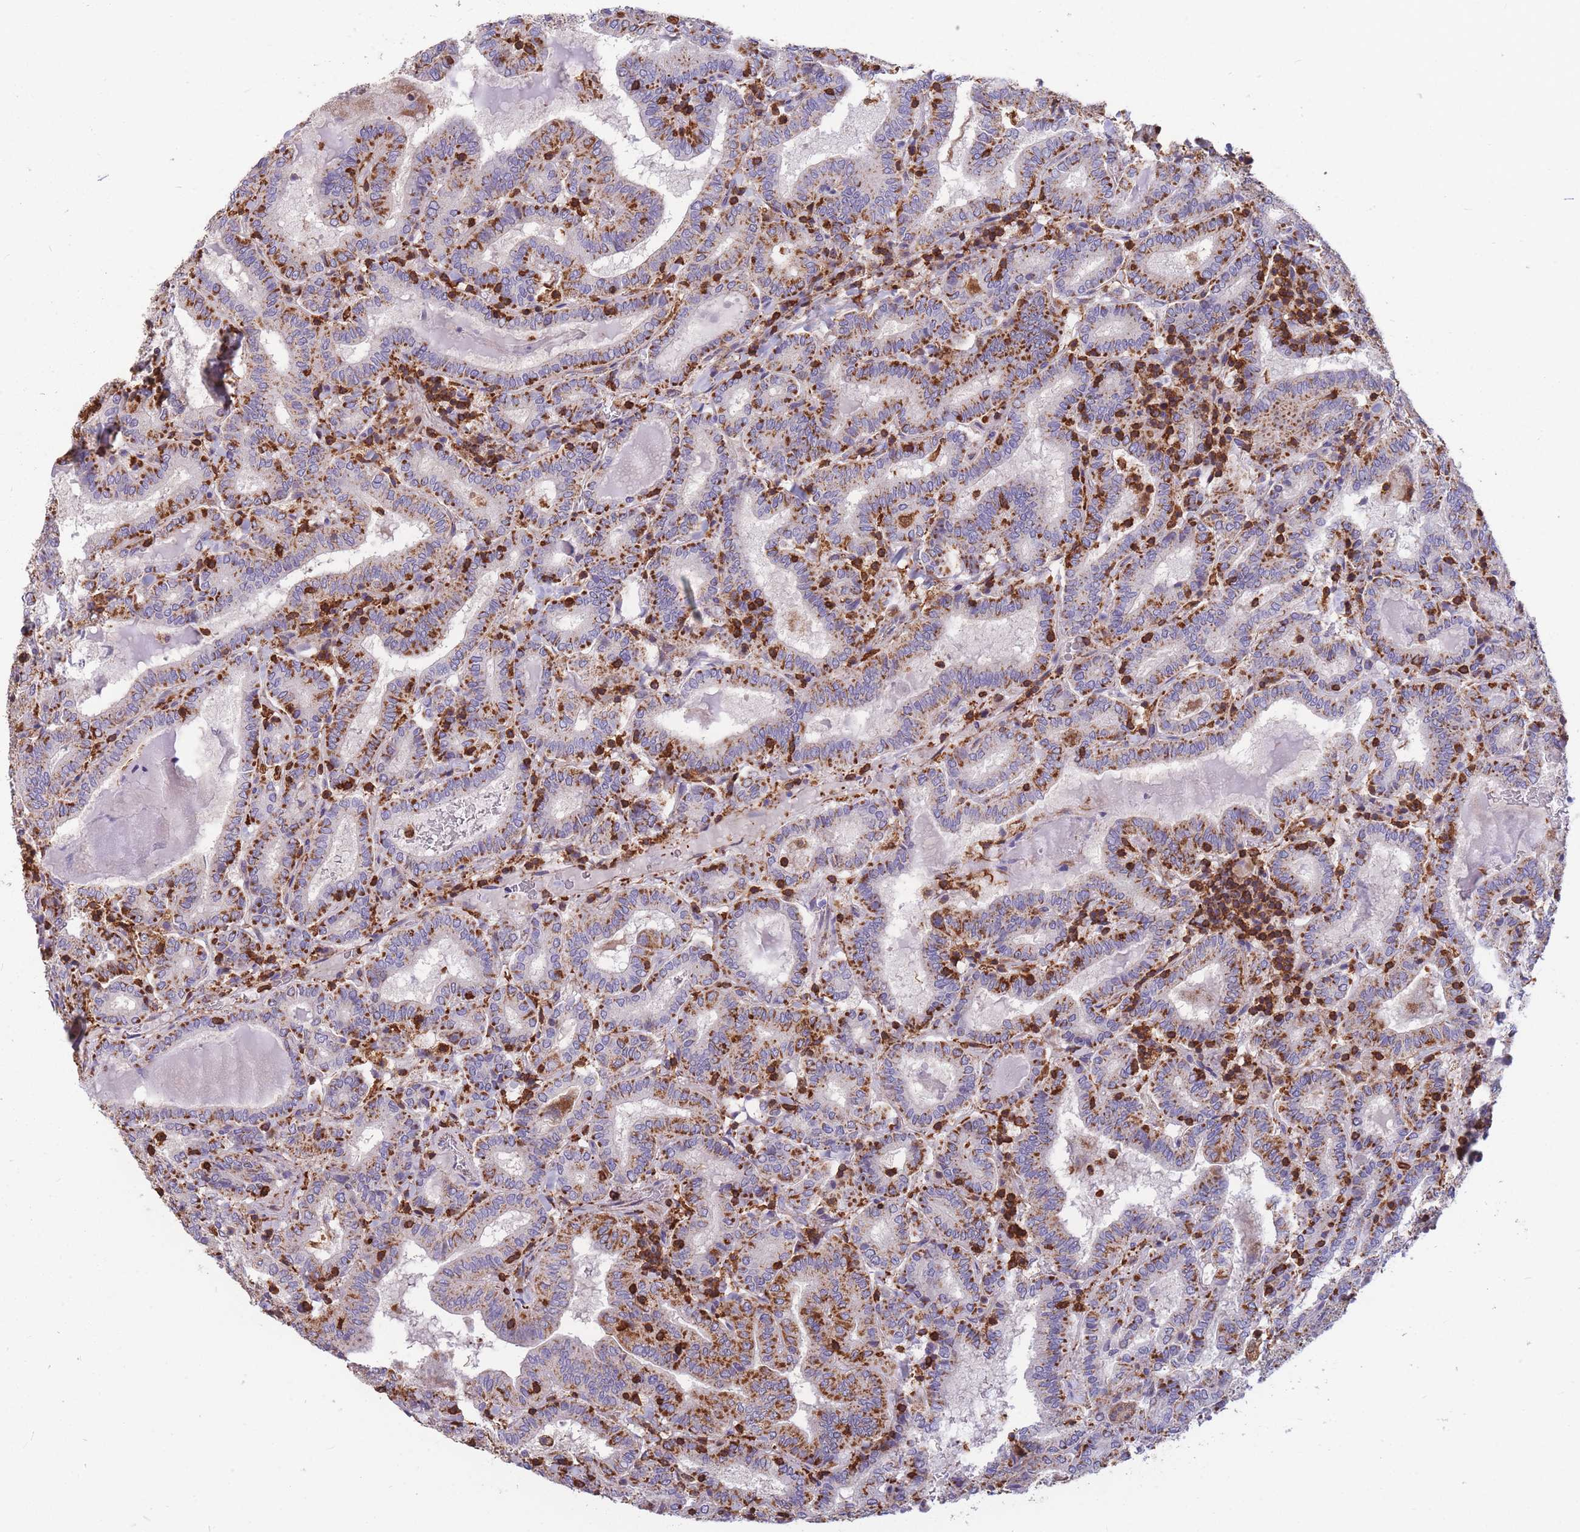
{"staining": {"intensity": "moderate", "quantity": ">75%", "location": "cytoplasmic/membranous"}, "tissue": "thyroid cancer", "cell_type": "Tumor cells", "image_type": "cancer", "snomed": [{"axis": "morphology", "description": "Papillary adenocarcinoma, NOS"}, {"axis": "topography", "description": "Thyroid gland"}], "caption": "A medium amount of moderate cytoplasmic/membranous positivity is present in about >75% of tumor cells in thyroid cancer tissue.", "gene": "MRPL54", "patient": {"sex": "female", "age": 72}}